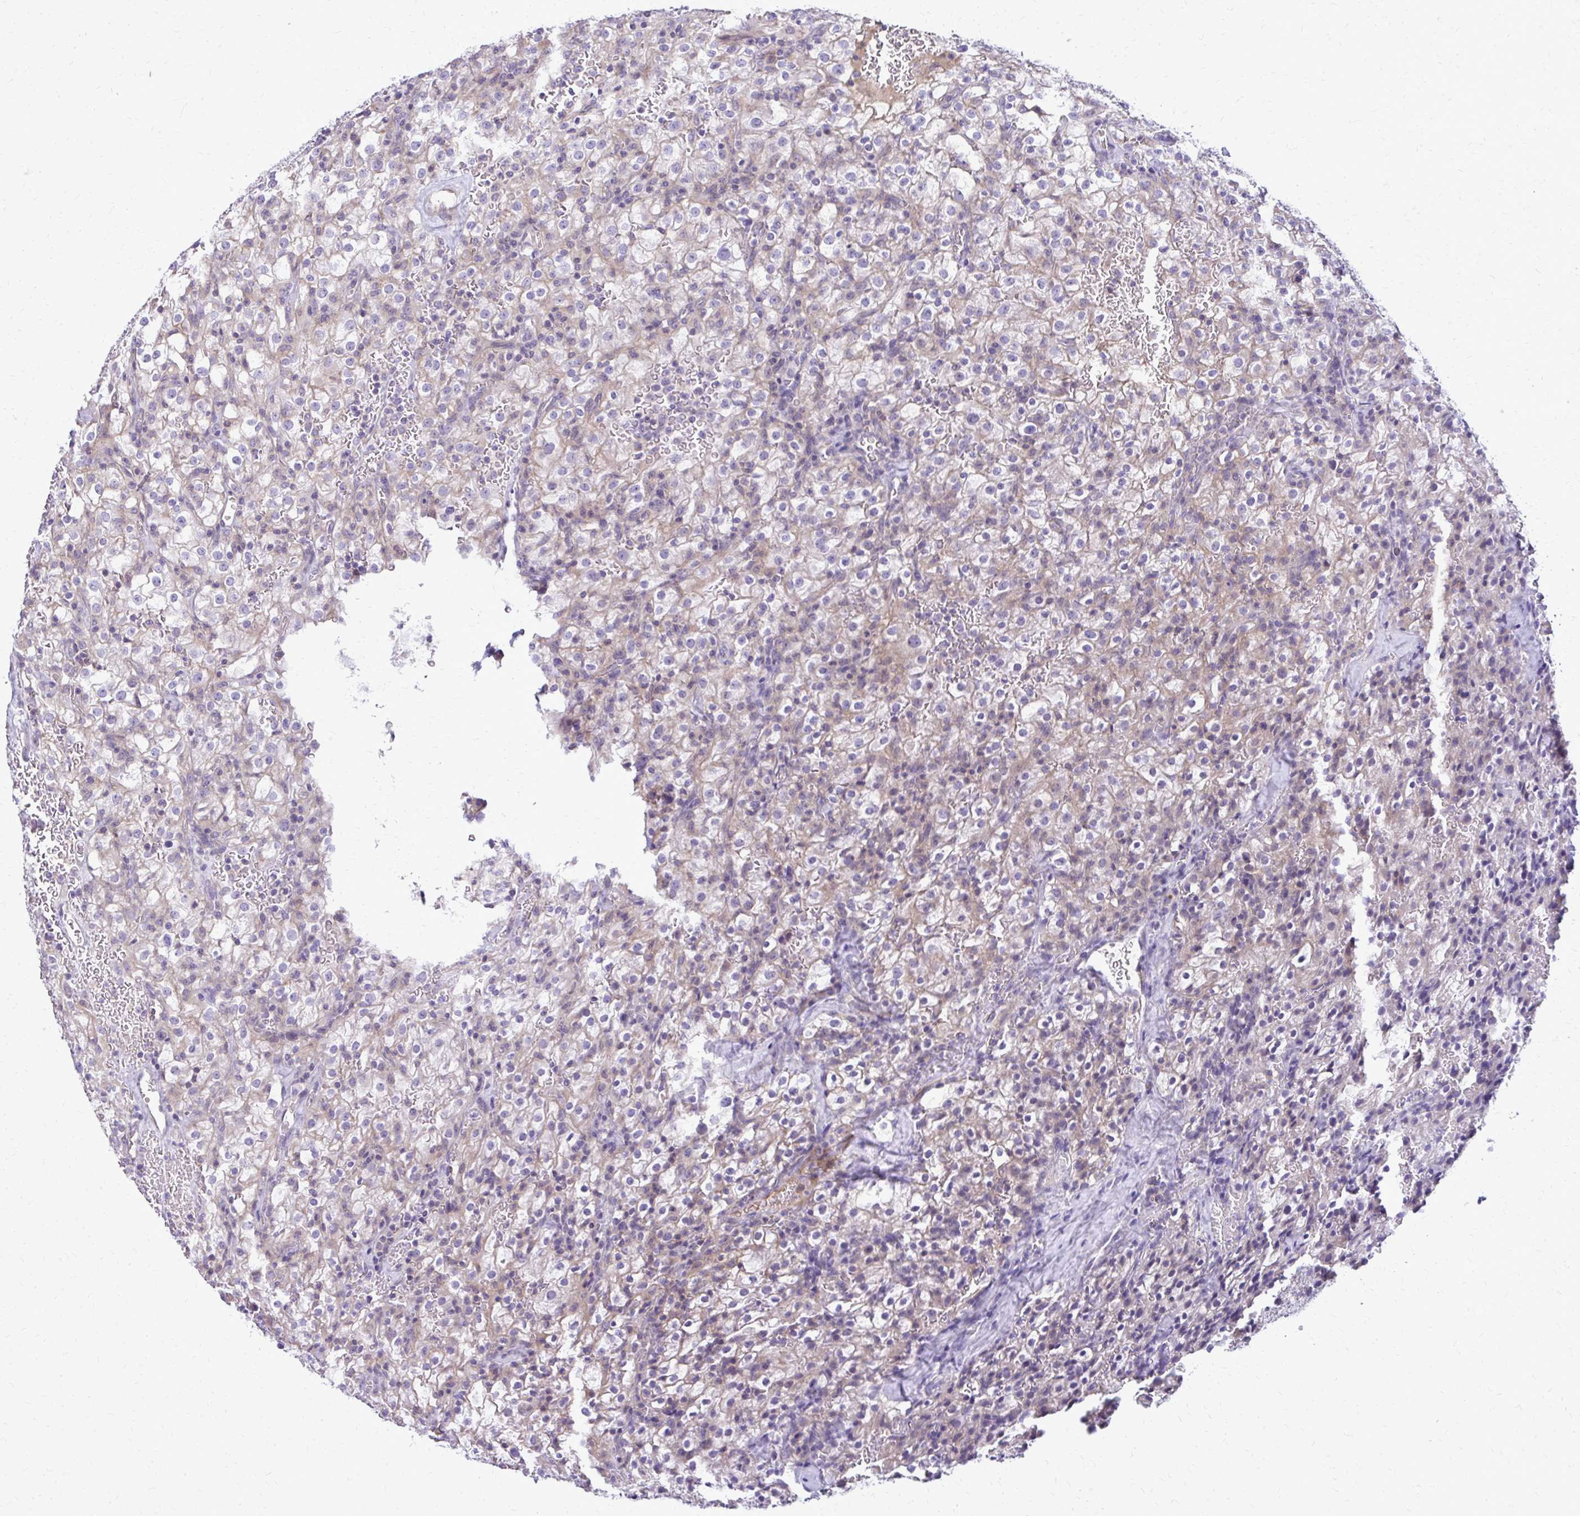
{"staining": {"intensity": "weak", "quantity": "<25%", "location": "cytoplasmic/membranous"}, "tissue": "renal cancer", "cell_type": "Tumor cells", "image_type": "cancer", "snomed": [{"axis": "morphology", "description": "Adenocarcinoma, NOS"}, {"axis": "topography", "description": "Kidney"}], "caption": "Immunohistochemistry (IHC) micrograph of human renal cancer stained for a protein (brown), which reveals no positivity in tumor cells.", "gene": "RUNDC3B", "patient": {"sex": "female", "age": 74}}